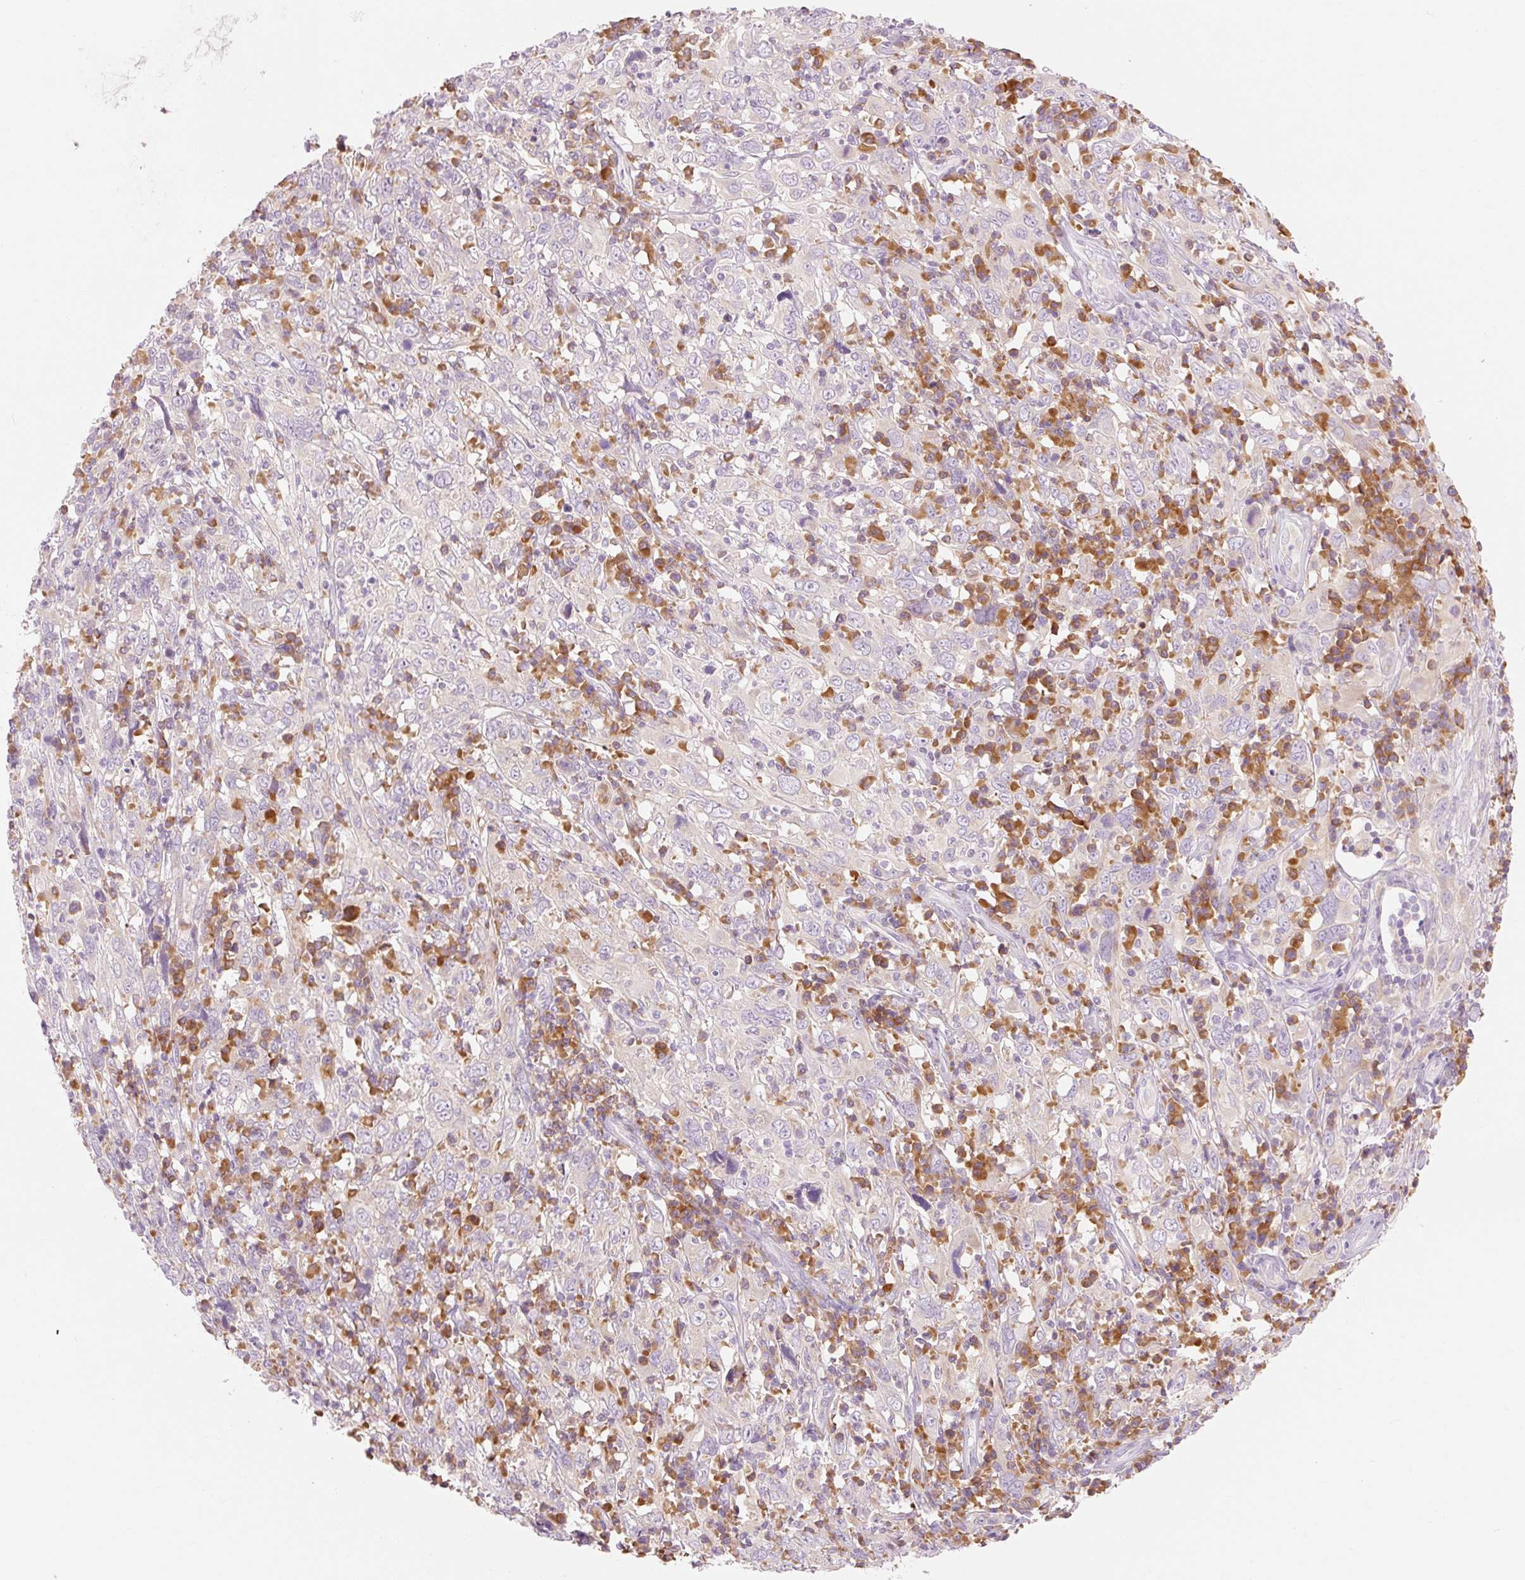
{"staining": {"intensity": "negative", "quantity": "none", "location": "none"}, "tissue": "cervical cancer", "cell_type": "Tumor cells", "image_type": "cancer", "snomed": [{"axis": "morphology", "description": "Squamous cell carcinoma, NOS"}, {"axis": "topography", "description": "Cervix"}], "caption": "This is an immunohistochemistry photomicrograph of cervical cancer (squamous cell carcinoma). There is no expression in tumor cells.", "gene": "MYO1D", "patient": {"sex": "female", "age": 46}}